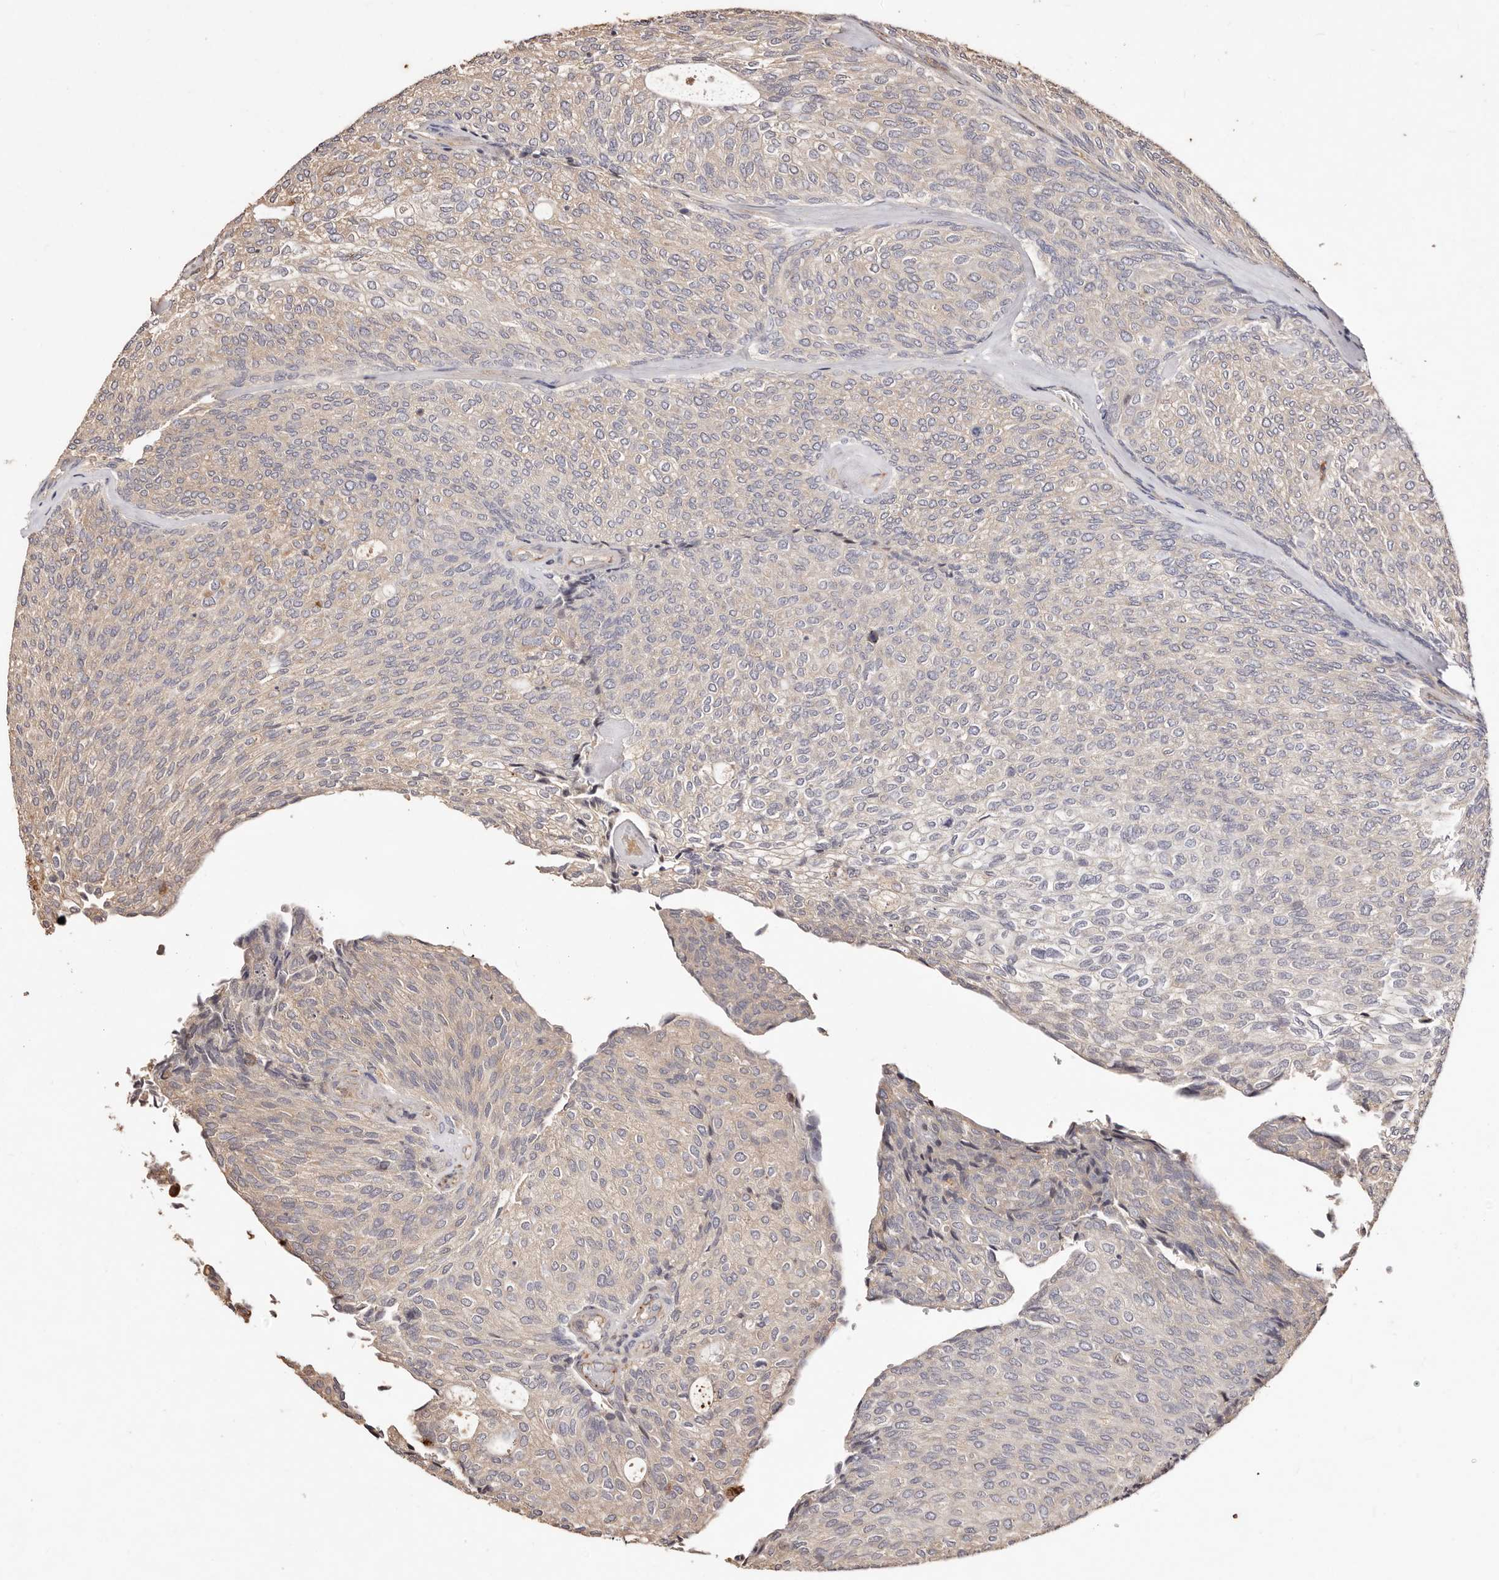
{"staining": {"intensity": "weak", "quantity": "<25%", "location": "cytoplasmic/membranous"}, "tissue": "urothelial cancer", "cell_type": "Tumor cells", "image_type": "cancer", "snomed": [{"axis": "morphology", "description": "Urothelial carcinoma, Low grade"}, {"axis": "topography", "description": "Urinary bladder"}], "caption": "This is an immunohistochemistry photomicrograph of urothelial carcinoma (low-grade). There is no positivity in tumor cells.", "gene": "CCL14", "patient": {"sex": "female", "age": 79}}